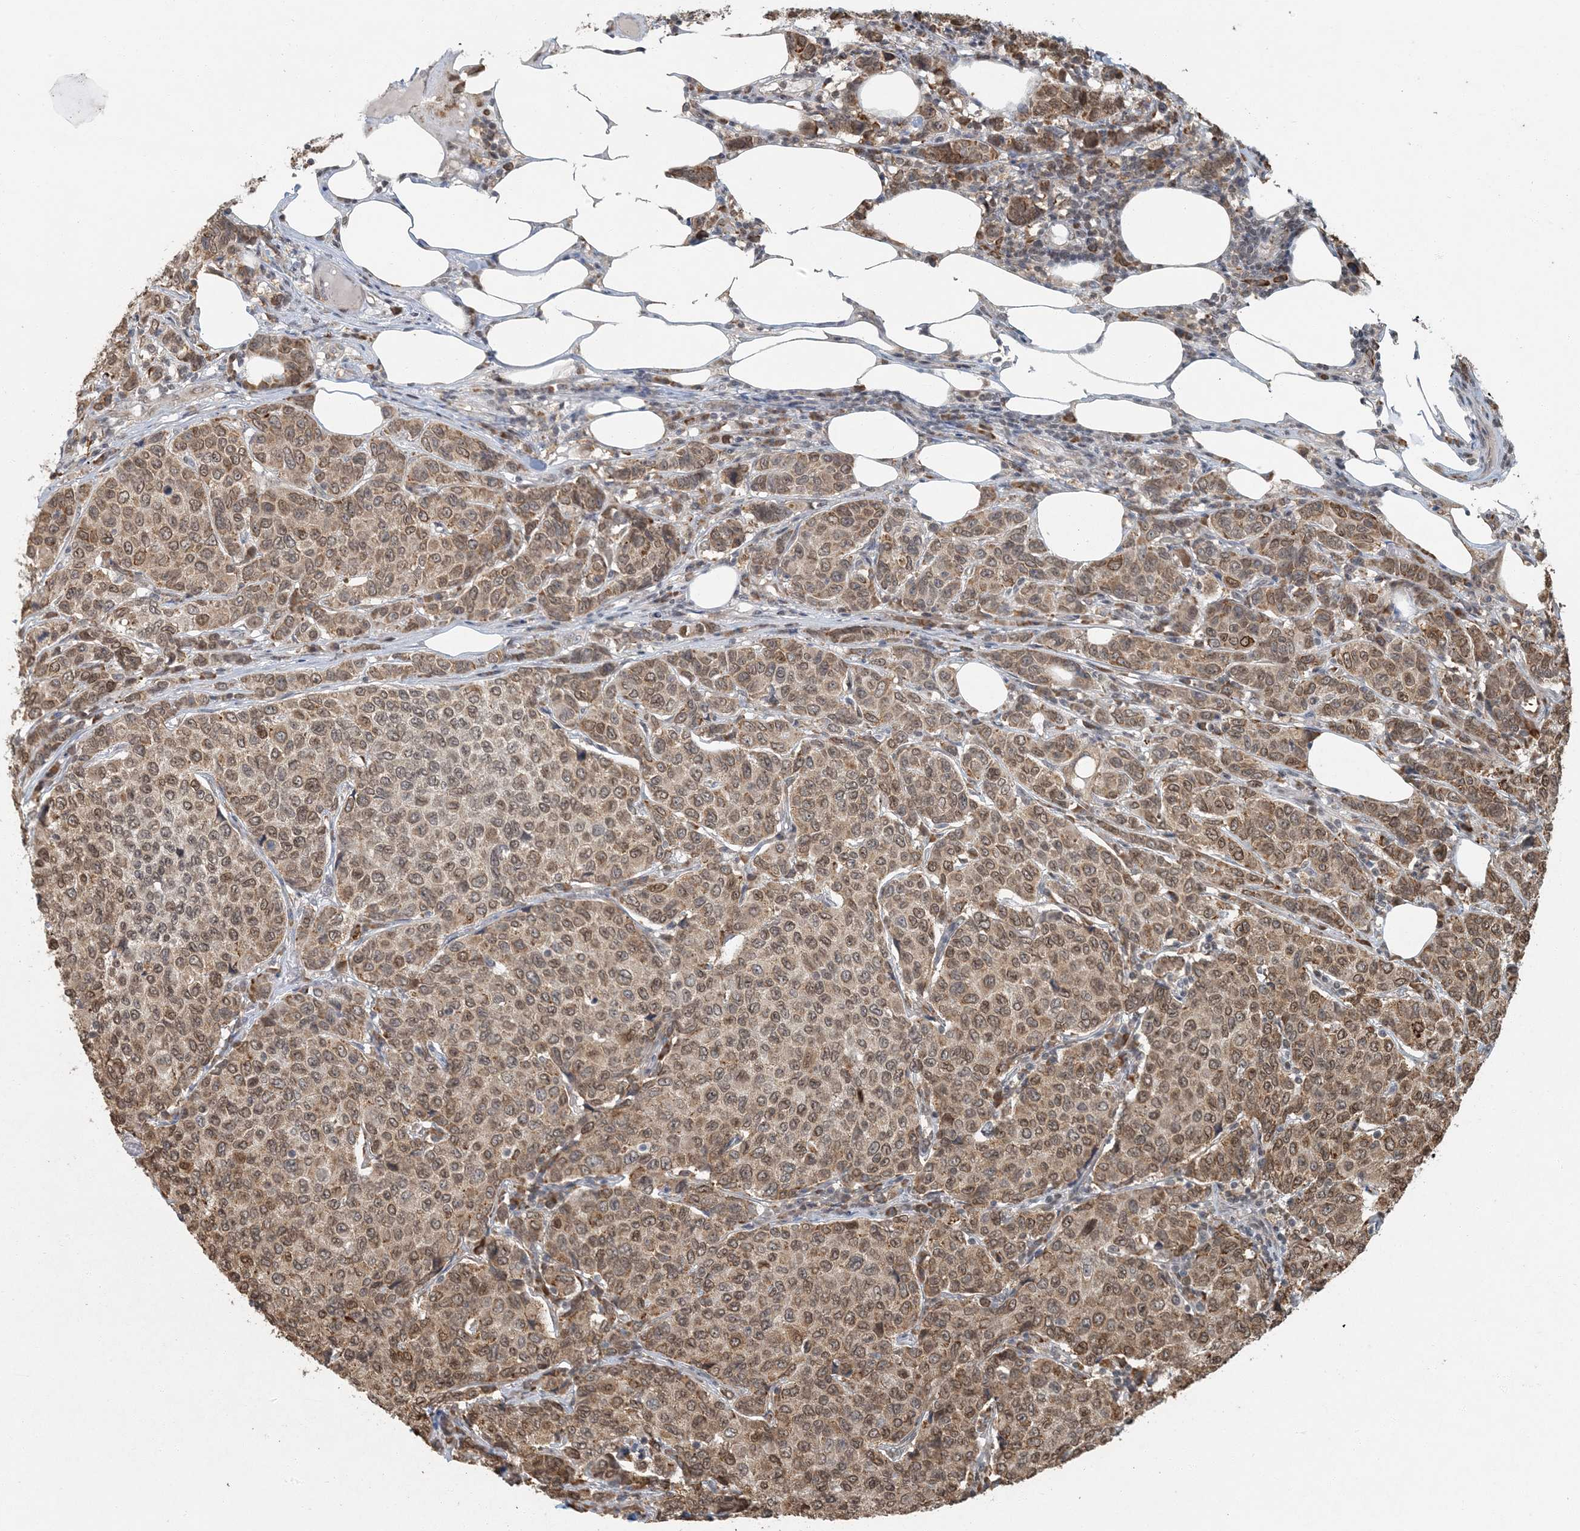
{"staining": {"intensity": "moderate", "quantity": ">75%", "location": "cytoplasmic/membranous,nuclear"}, "tissue": "breast cancer", "cell_type": "Tumor cells", "image_type": "cancer", "snomed": [{"axis": "morphology", "description": "Duct carcinoma"}, {"axis": "topography", "description": "Breast"}], "caption": "This is an image of IHC staining of breast cancer (invasive ductal carcinoma), which shows moderate positivity in the cytoplasmic/membranous and nuclear of tumor cells.", "gene": "AK9", "patient": {"sex": "female", "age": 55}}